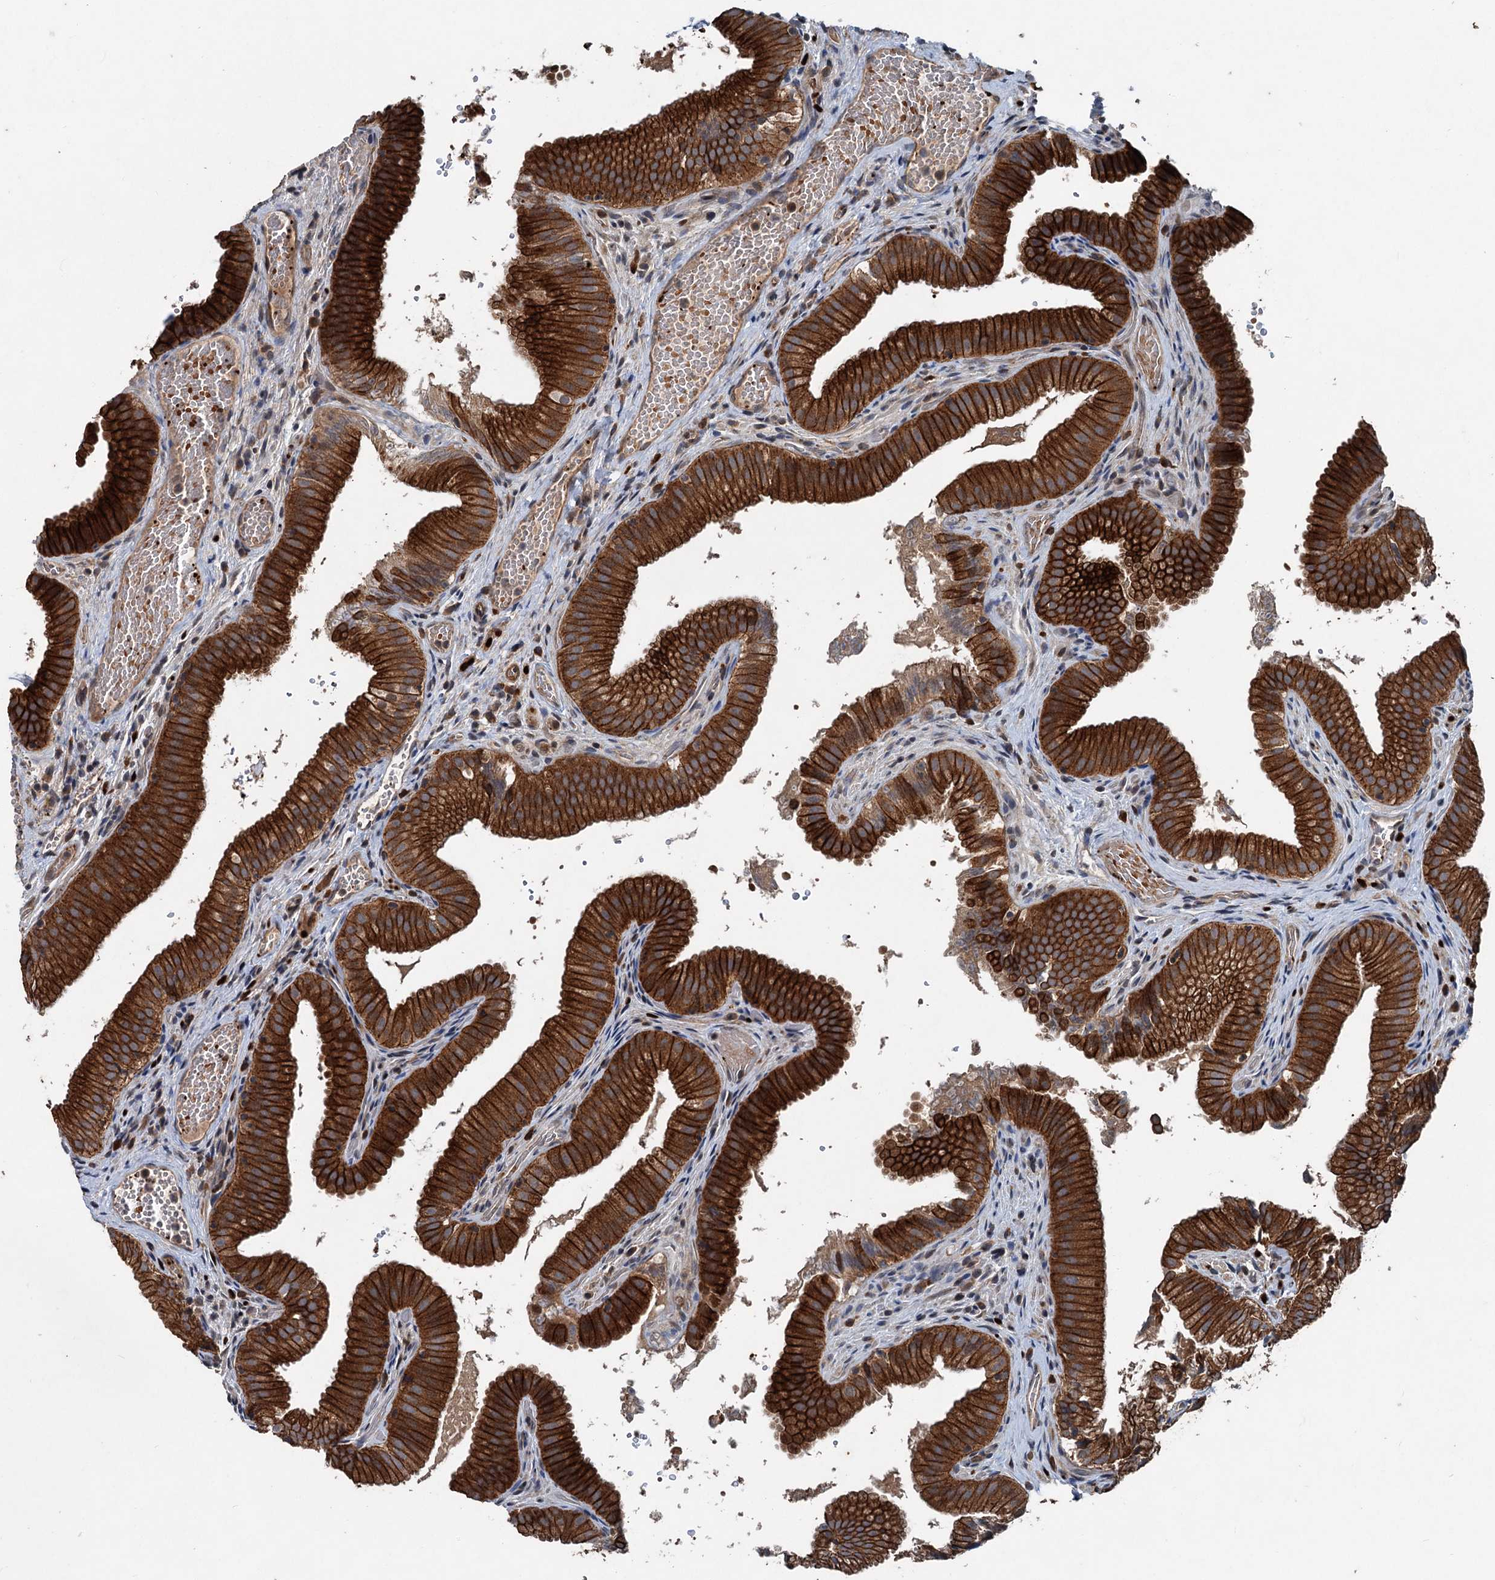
{"staining": {"intensity": "strong", "quantity": ">75%", "location": "cytoplasmic/membranous"}, "tissue": "gallbladder", "cell_type": "Glandular cells", "image_type": "normal", "snomed": [{"axis": "morphology", "description": "Normal tissue, NOS"}, {"axis": "topography", "description": "Gallbladder"}], "caption": "Approximately >75% of glandular cells in normal gallbladder show strong cytoplasmic/membranous protein expression as visualized by brown immunohistochemical staining.", "gene": "N4BP2L2", "patient": {"sex": "female", "age": 30}}